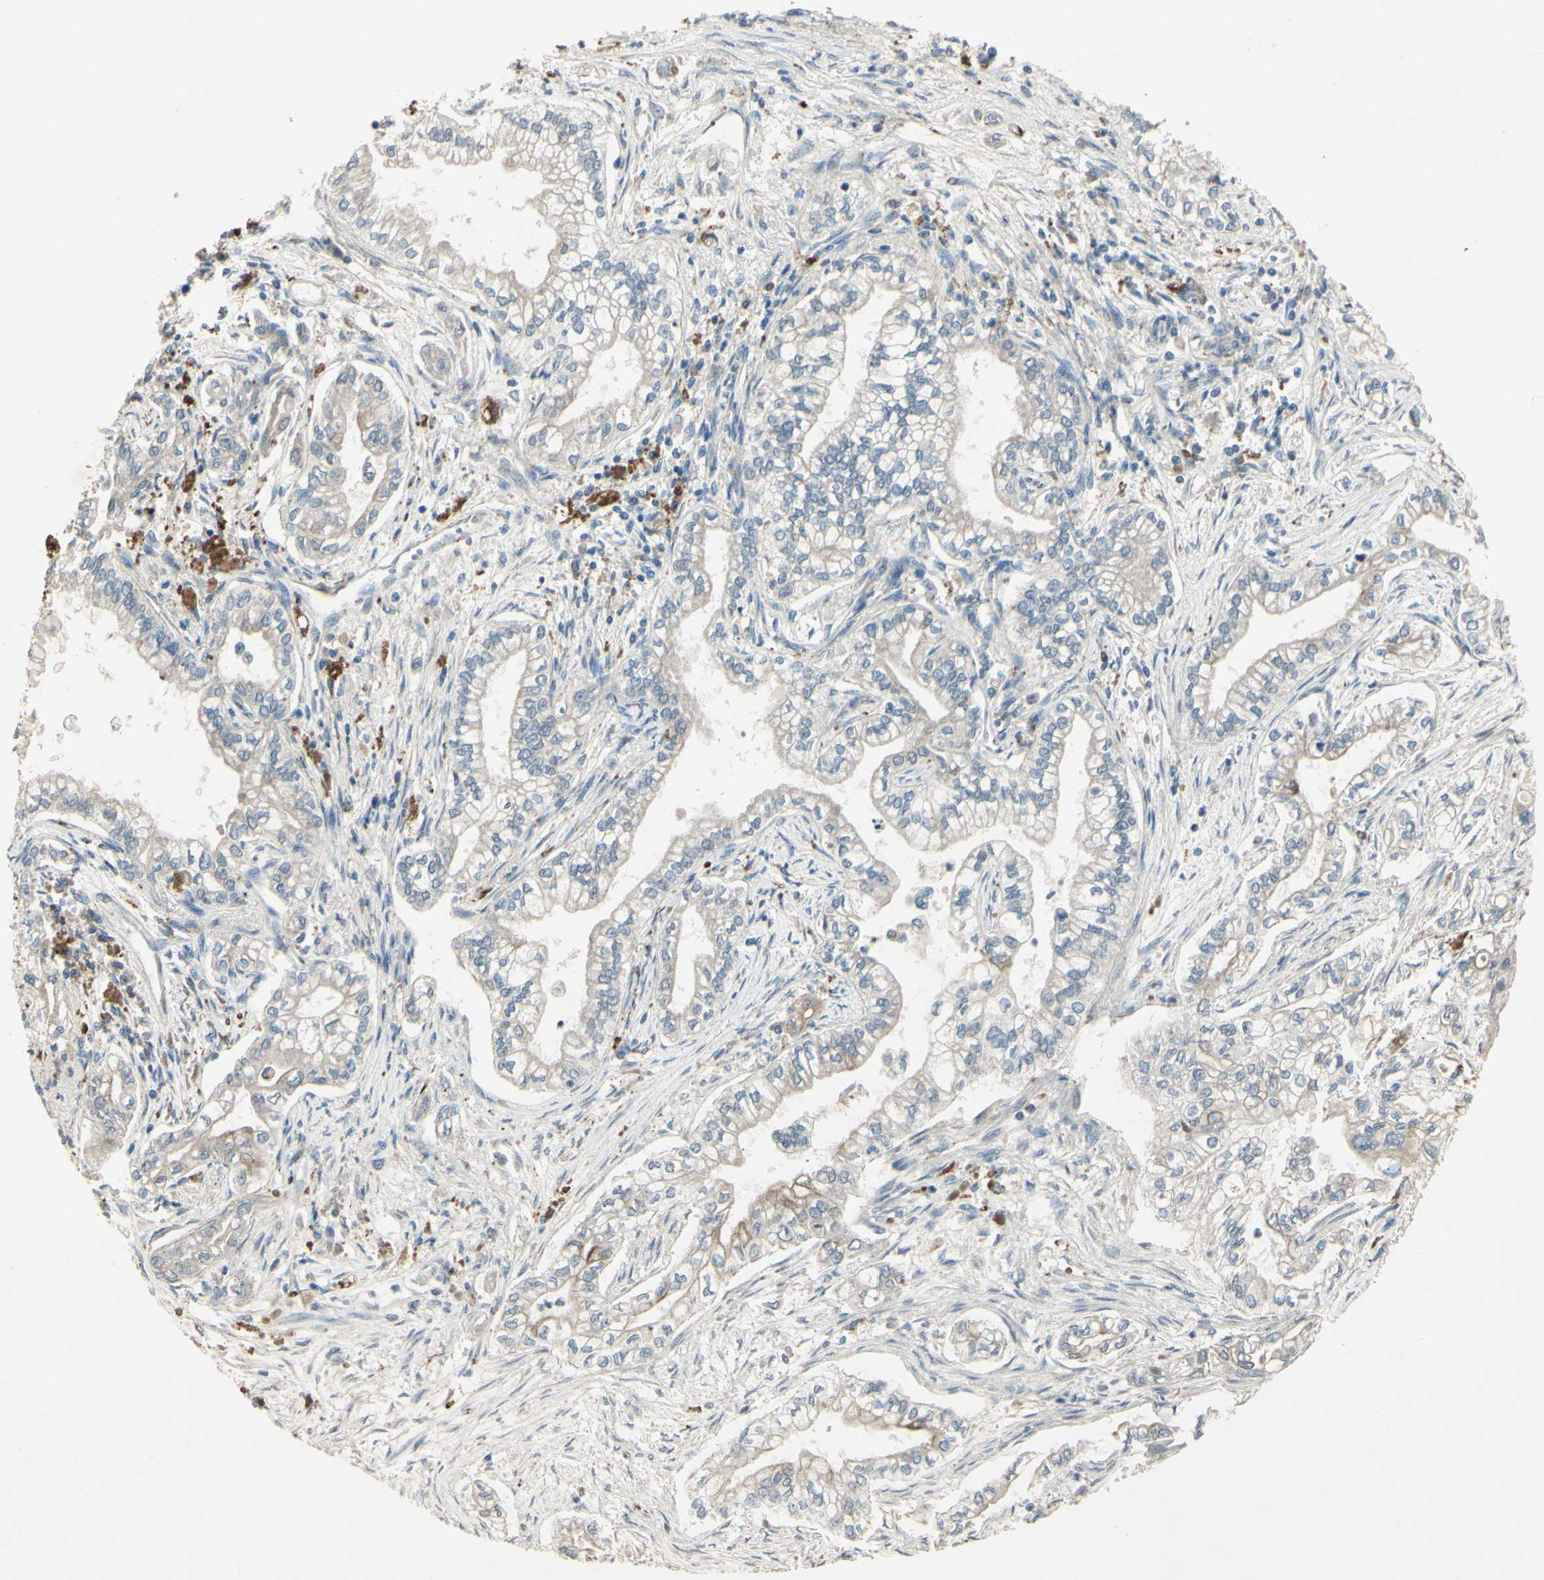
{"staining": {"intensity": "weak", "quantity": "25%-75%", "location": "cytoplasmic/membranous"}, "tissue": "pancreatic cancer", "cell_type": "Tumor cells", "image_type": "cancer", "snomed": [{"axis": "morphology", "description": "Normal tissue, NOS"}, {"axis": "topography", "description": "Pancreas"}], "caption": "Pancreatic cancer stained with a protein marker demonstrates weak staining in tumor cells.", "gene": "TIMM21", "patient": {"sex": "male", "age": 42}}